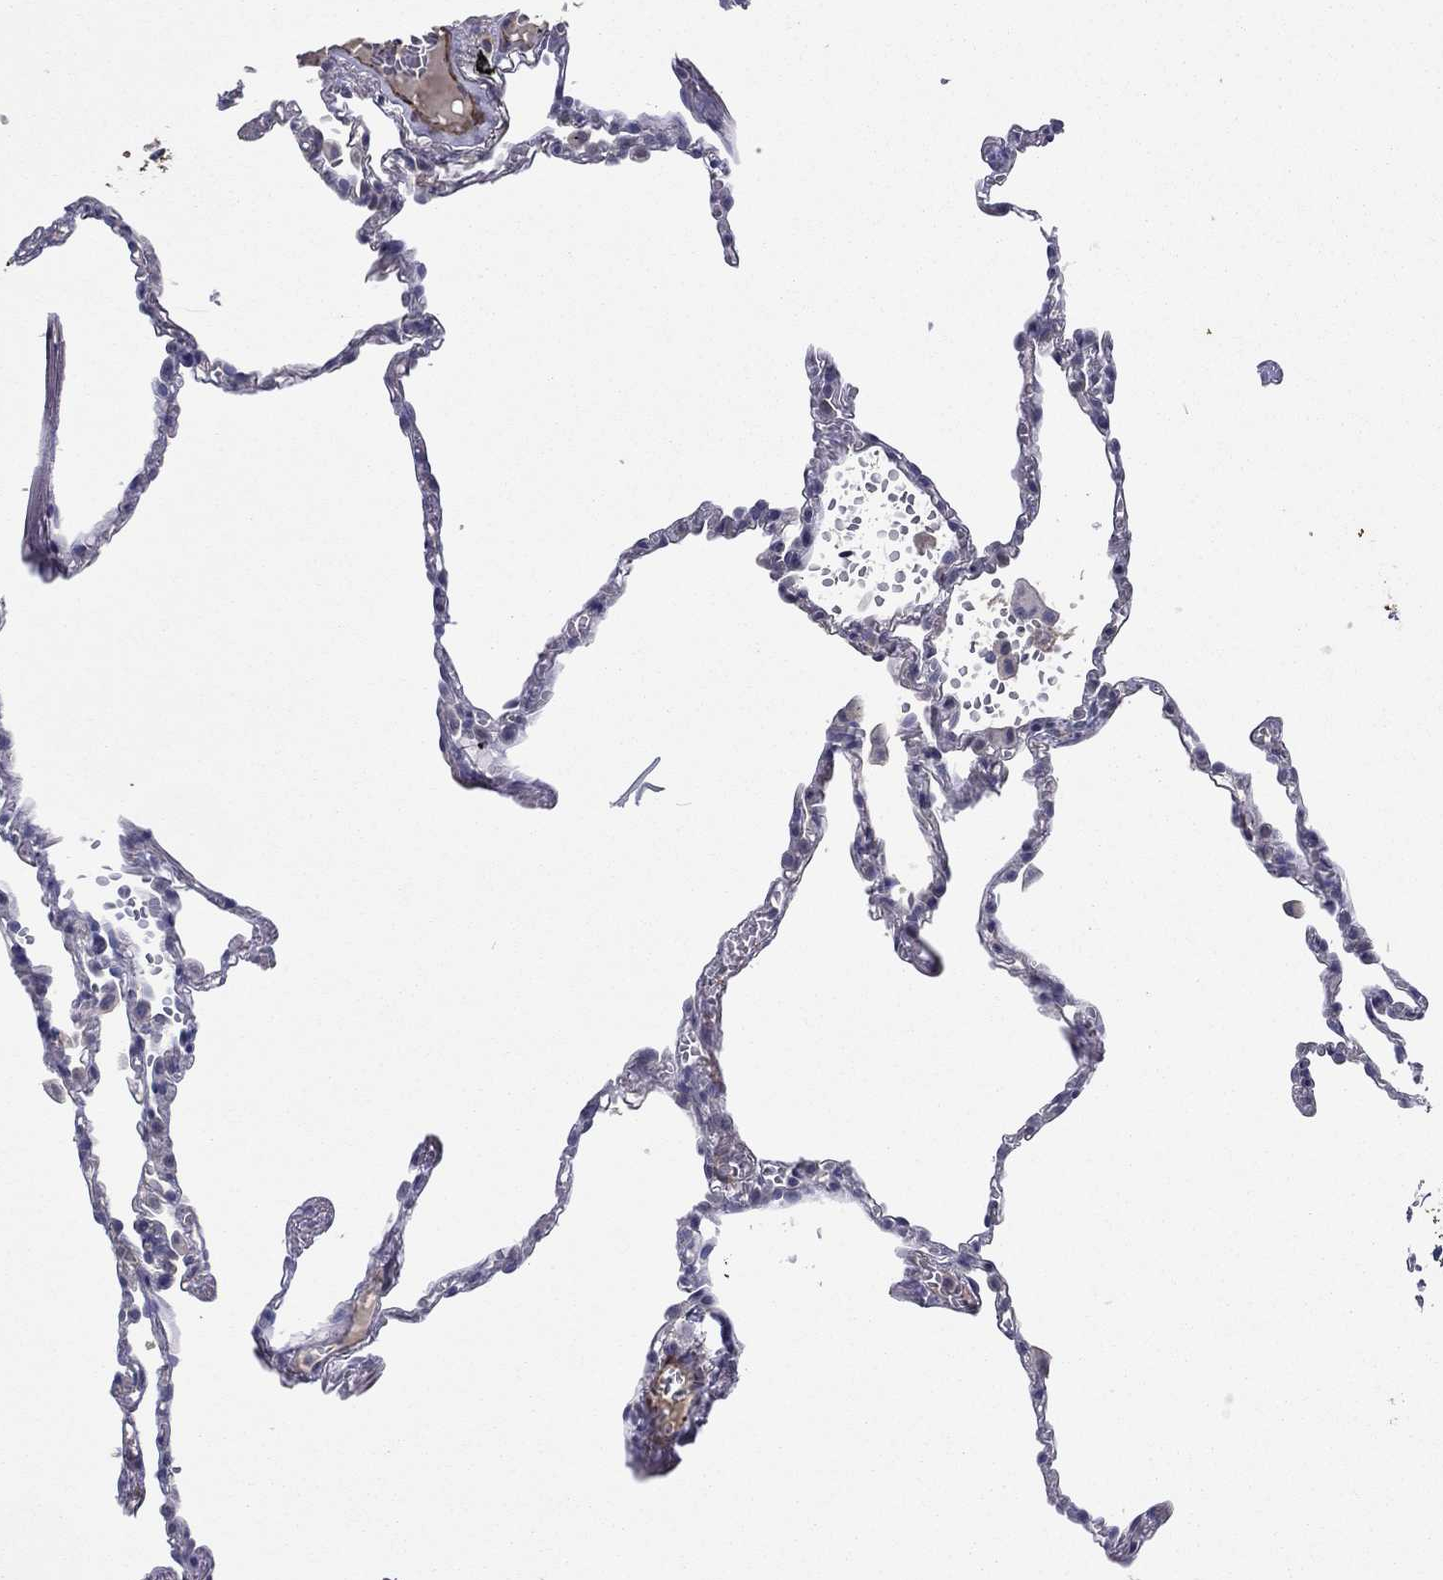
{"staining": {"intensity": "strong", "quantity": "<25%", "location": "cytoplasmic/membranous"}, "tissue": "lung", "cell_type": "Alveolar cells", "image_type": "normal", "snomed": [{"axis": "morphology", "description": "Normal tissue, NOS"}, {"axis": "topography", "description": "Lung"}], "caption": "Strong cytoplasmic/membranous protein staining is present in about <25% of alveolar cells in lung. (IHC, brightfield microscopy, high magnification).", "gene": "IP6K3", "patient": {"sex": "male", "age": 78}}